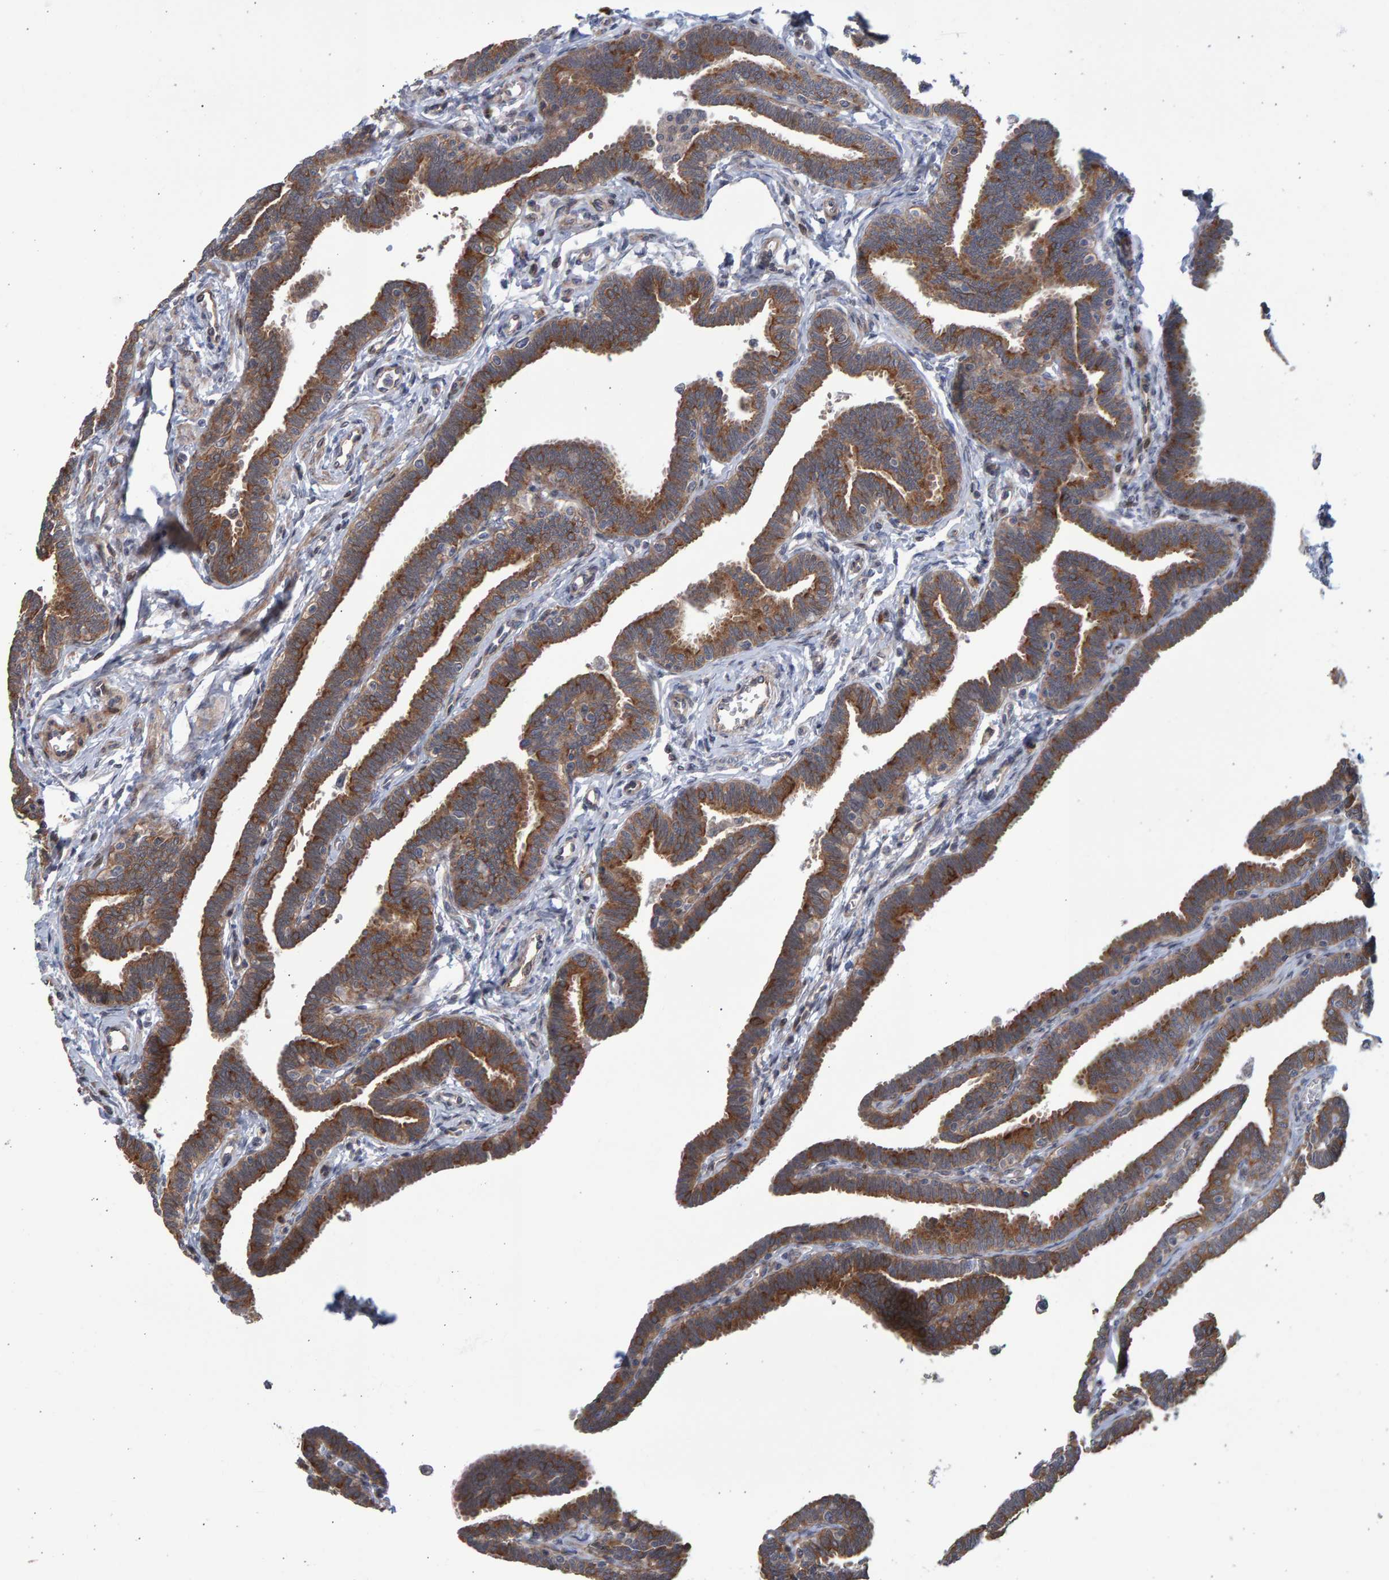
{"staining": {"intensity": "moderate", "quantity": ">75%", "location": "cytoplasmic/membranous"}, "tissue": "fallopian tube", "cell_type": "Glandular cells", "image_type": "normal", "snomed": [{"axis": "morphology", "description": "Normal tissue, NOS"}, {"axis": "topography", "description": "Fallopian tube"}, {"axis": "topography", "description": "Ovary"}], "caption": "This histopathology image exhibits immunohistochemistry staining of benign human fallopian tube, with medium moderate cytoplasmic/membranous staining in approximately >75% of glandular cells.", "gene": "LRBA", "patient": {"sex": "female", "age": 23}}